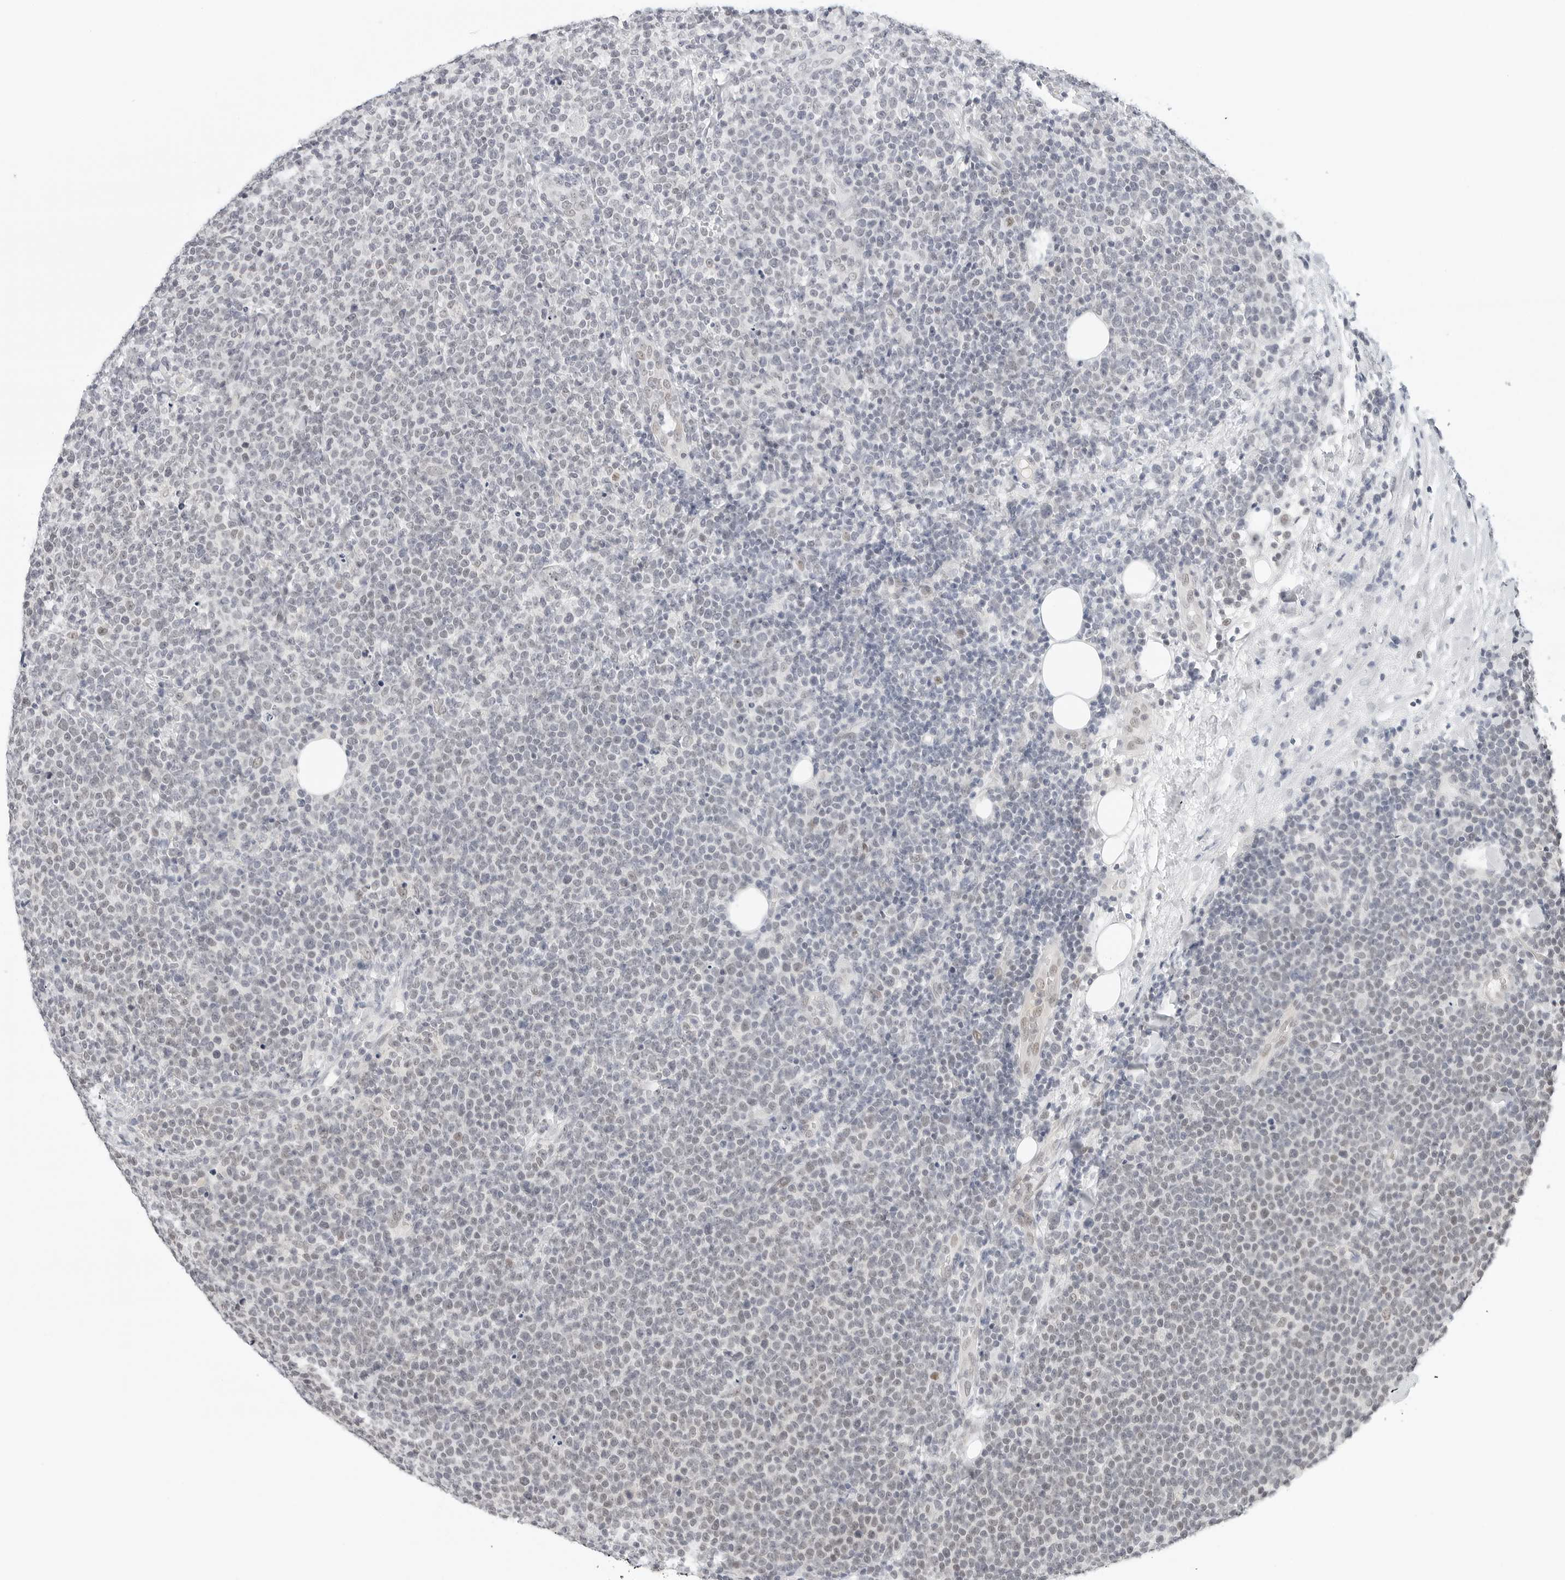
{"staining": {"intensity": "negative", "quantity": "none", "location": "none"}, "tissue": "lymphoma", "cell_type": "Tumor cells", "image_type": "cancer", "snomed": [{"axis": "morphology", "description": "Malignant lymphoma, non-Hodgkin's type, High grade"}, {"axis": "topography", "description": "Lymph node"}], "caption": "DAB (3,3'-diaminobenzidine) immunohistochemical staining of malignant lymphoma, non-Hodgkin's type (high-grade) exhibits no significant staining in tumor cells.", "gene": "TSEN2", "patient": {"sex": "male", "age": 61}}